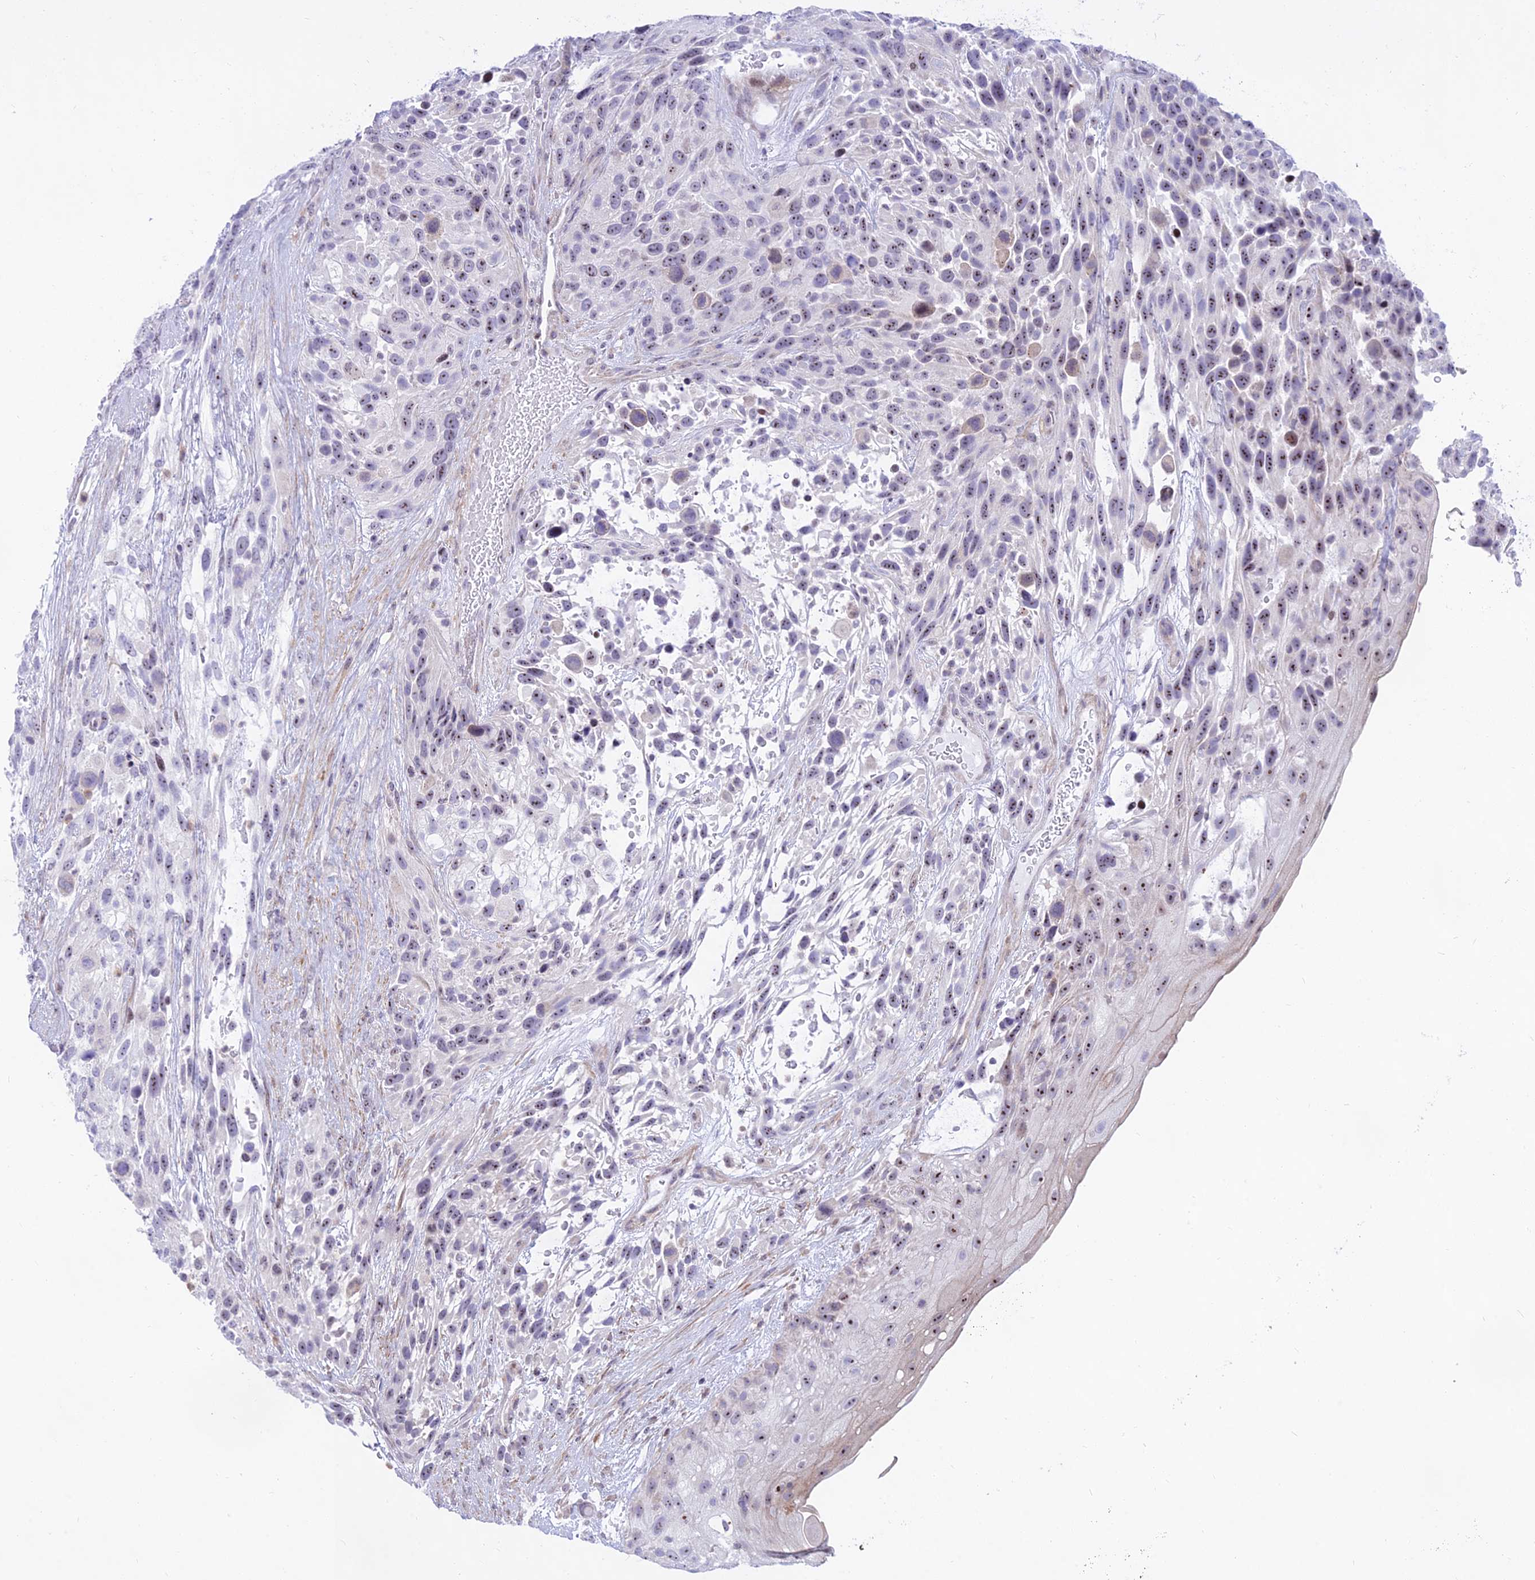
{"staining": {"intensity": "moderate", "quantity": "25%-75%", "location": "nuclear"}, "tissue": "urothelial cancer", "cell_type": "Tumor cells", "image_type": "cancer", "snomed": [{"axis": "morphology", "description": "Urothelial carcinoma, High grade"}, {"axis": "topography", "description": "Urinary bladder"}], "caption": "The immunohistochemical stain highlights moderate nuclear staining in tumor cells of urothelial cancer tissue. Nuclei are stained in blue.", "gene": "KRR1", "patient": {"sex": "female", "age": 70}}